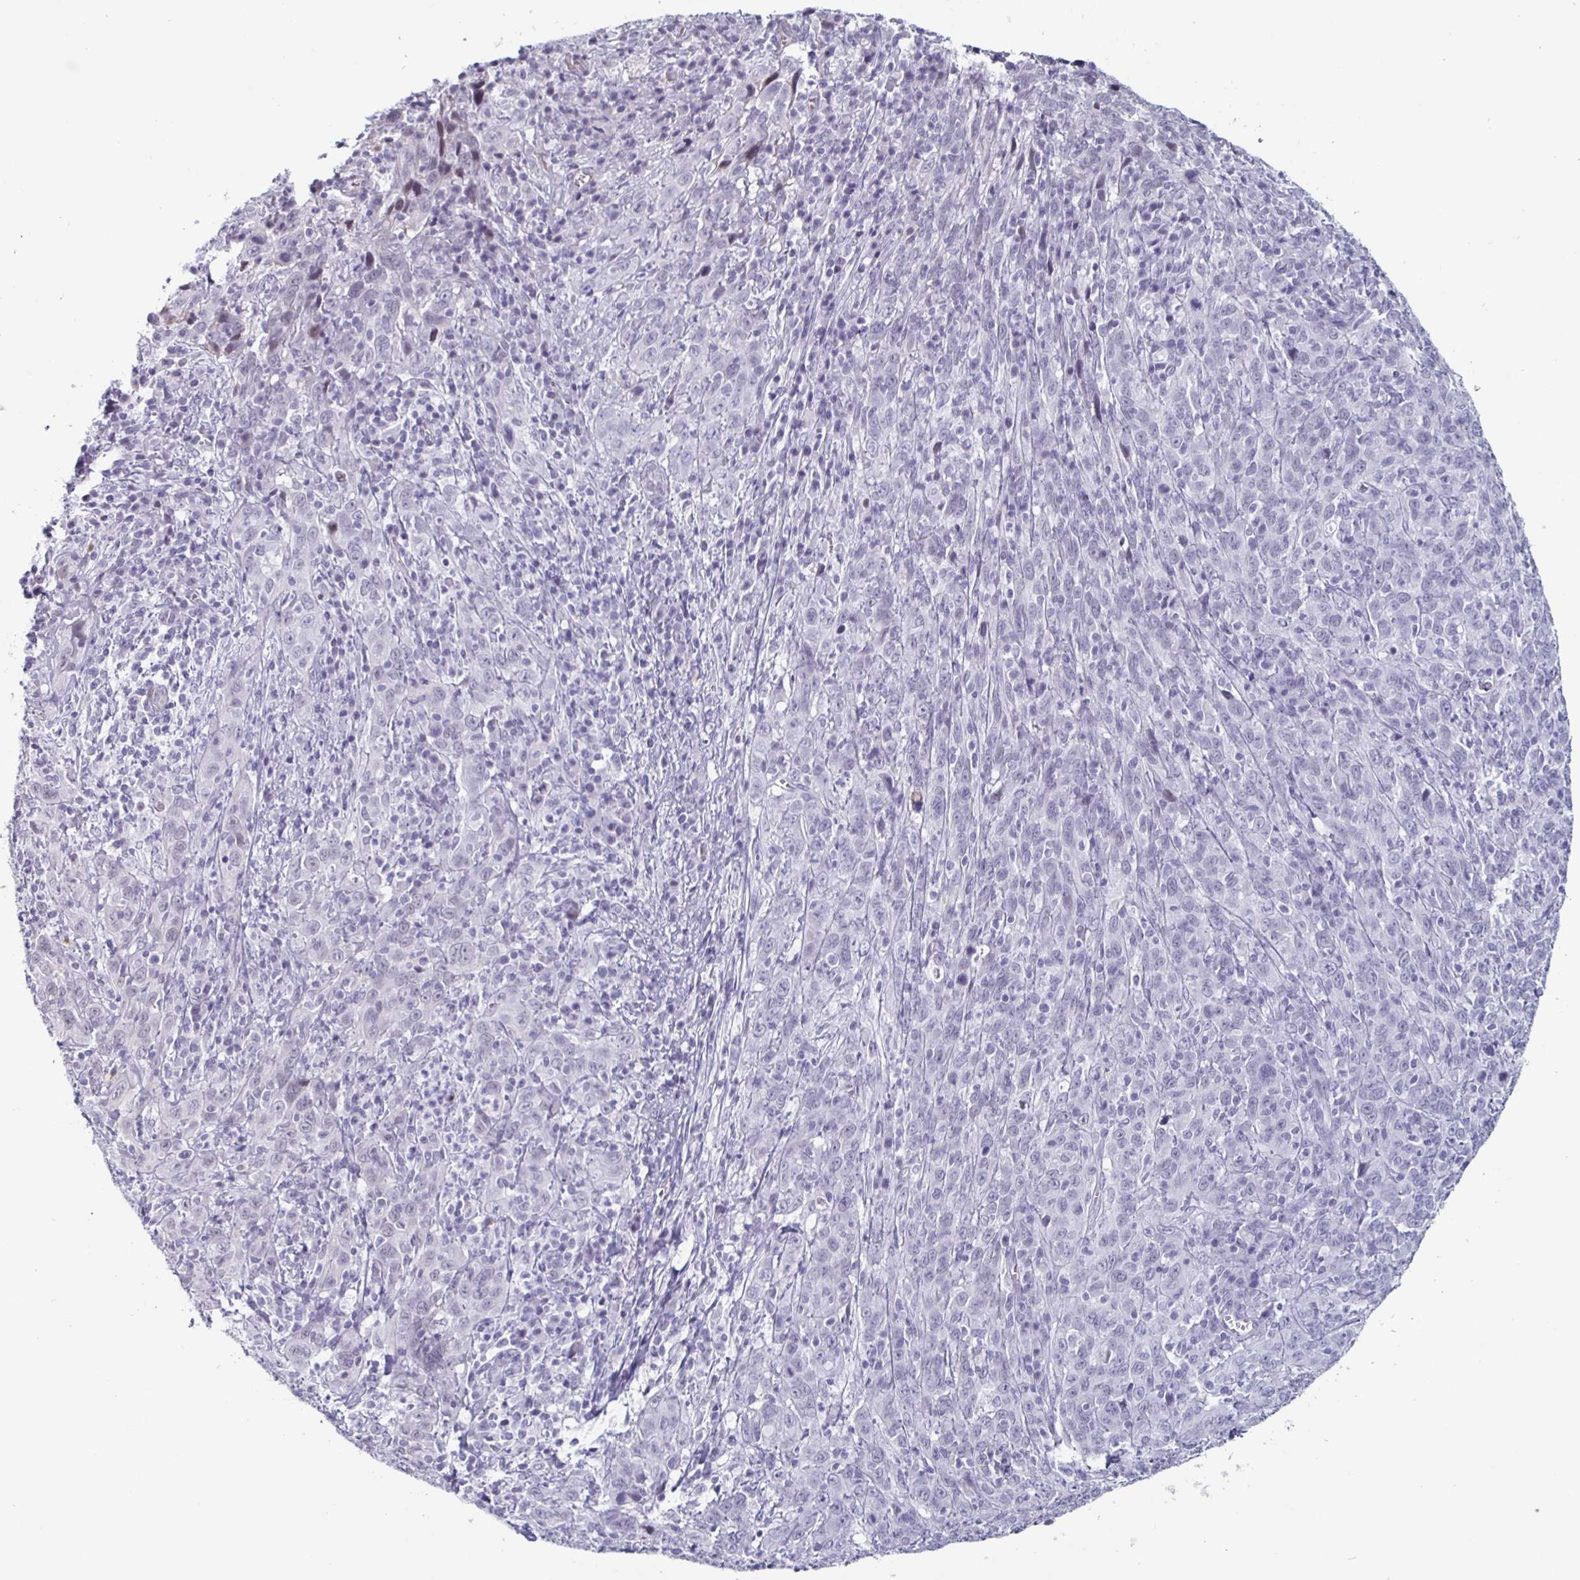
{"staining": {"intensity": "negative", "quantity": "none", "location": "none"}, "tissue": "cervical cancer", "cell_type": "Tumor cells", "image_type": "cancer", "snomed": [{"axis": "morphology", "description": "Squamous cell carcinoma, NOS"}, {"axis": "topography", "description": "Cervix"}], "caption": "This is an IHC photomicrograph of cervical squamous cell carcinoma. There is no positivity in tumor cells.", "gene": "OOSP2", "patient": {"sex": "female", "age": 46}}